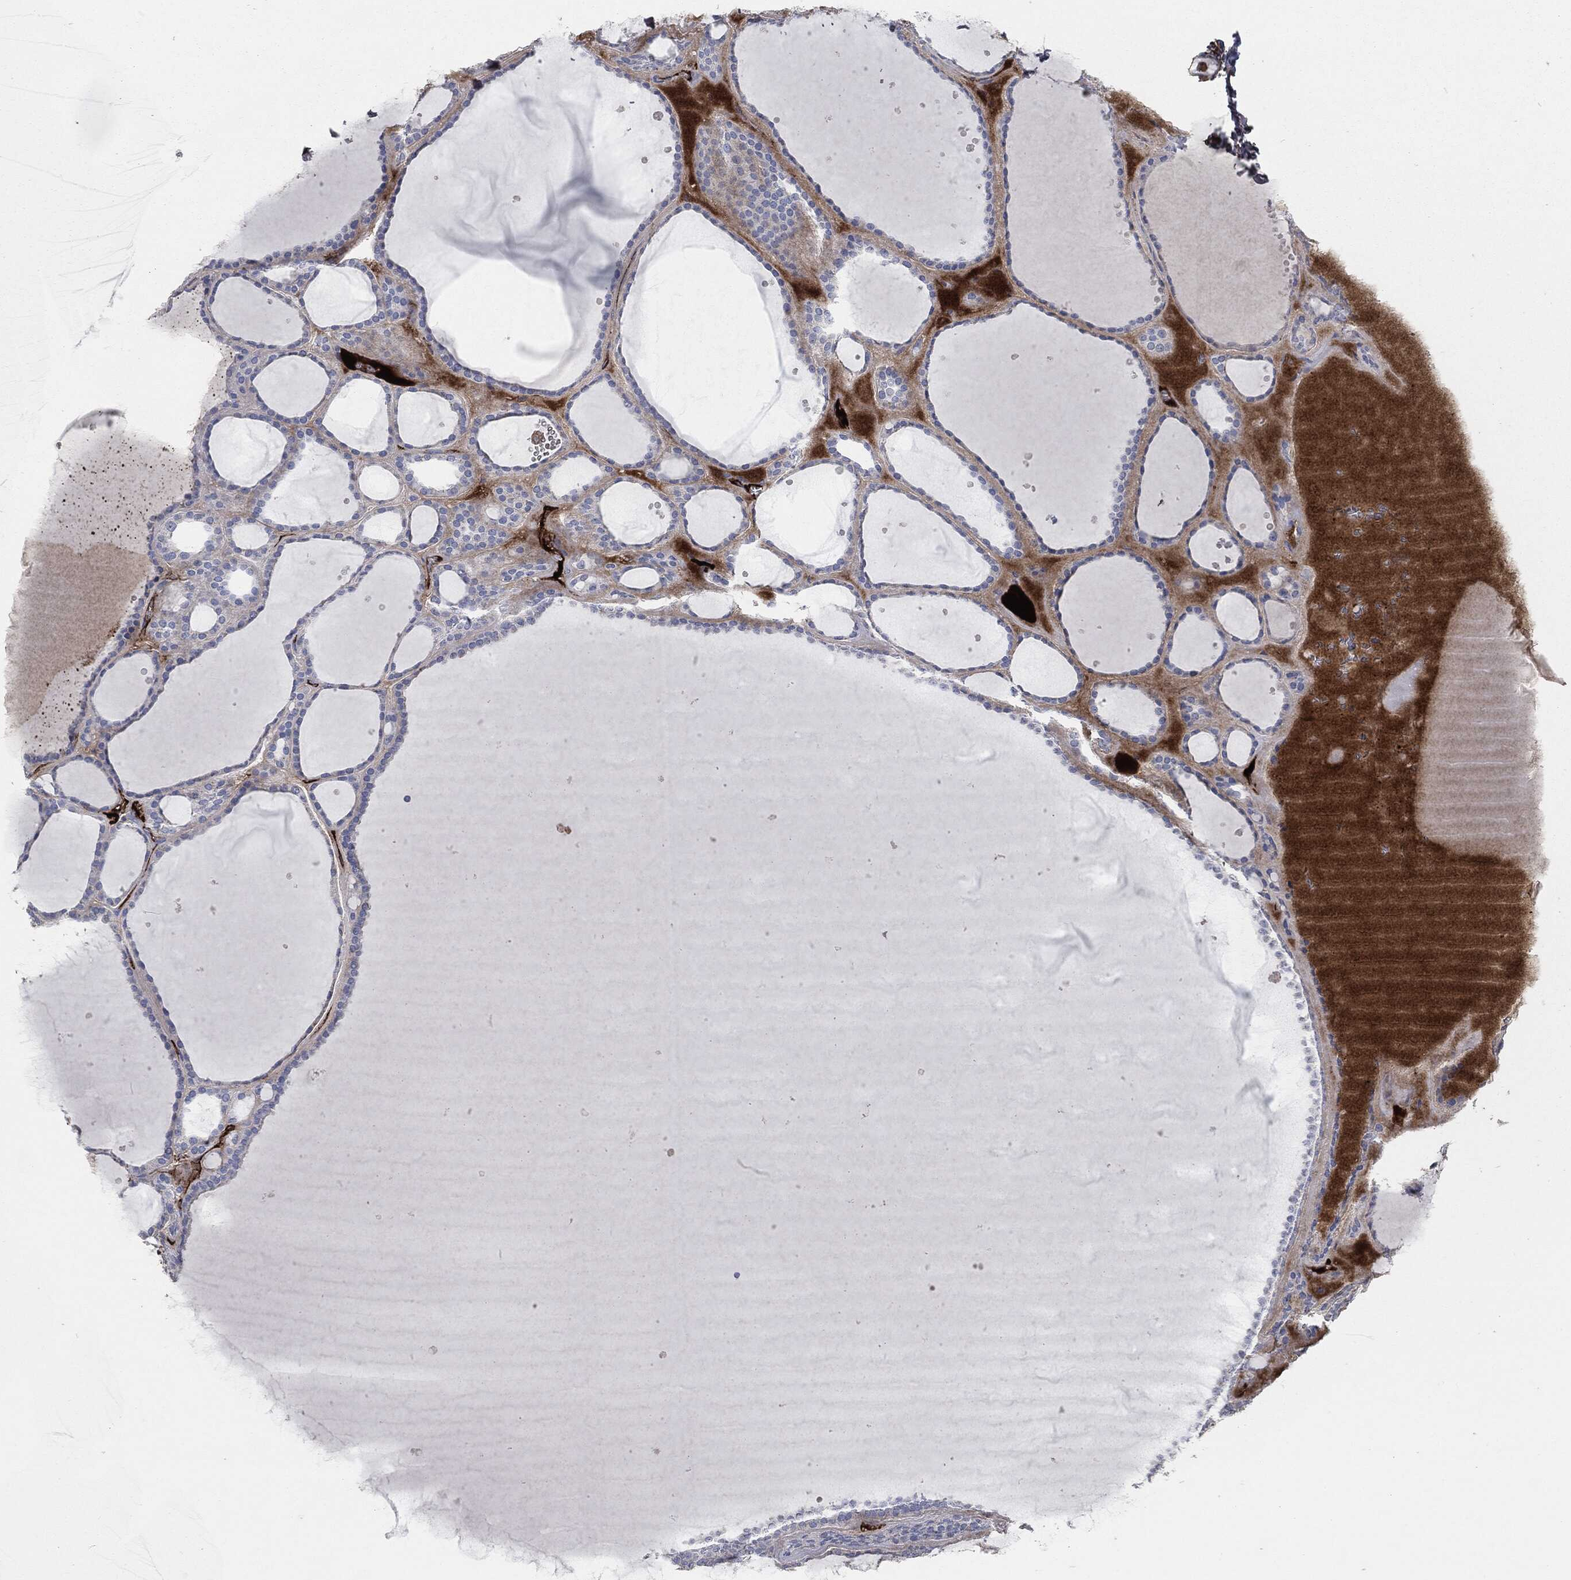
{"staining": {"intensity": "negative", "quantity": "none", "location": "none"}, "tissue": "thyroid gland", "cell_type": "Glandular cells", "image_type": "normal", "snomed": [{"axis": "morphology", "description": "Normal tissue, NOS"}, {"axis": "topography", "description": "Thyroid gland"}], "caption": "Protein analysis of benign thyroid gland exhibits no significant staining in glandular cells.", "gene": "APOB", "patient": {"sex": "male", "age": 63}}